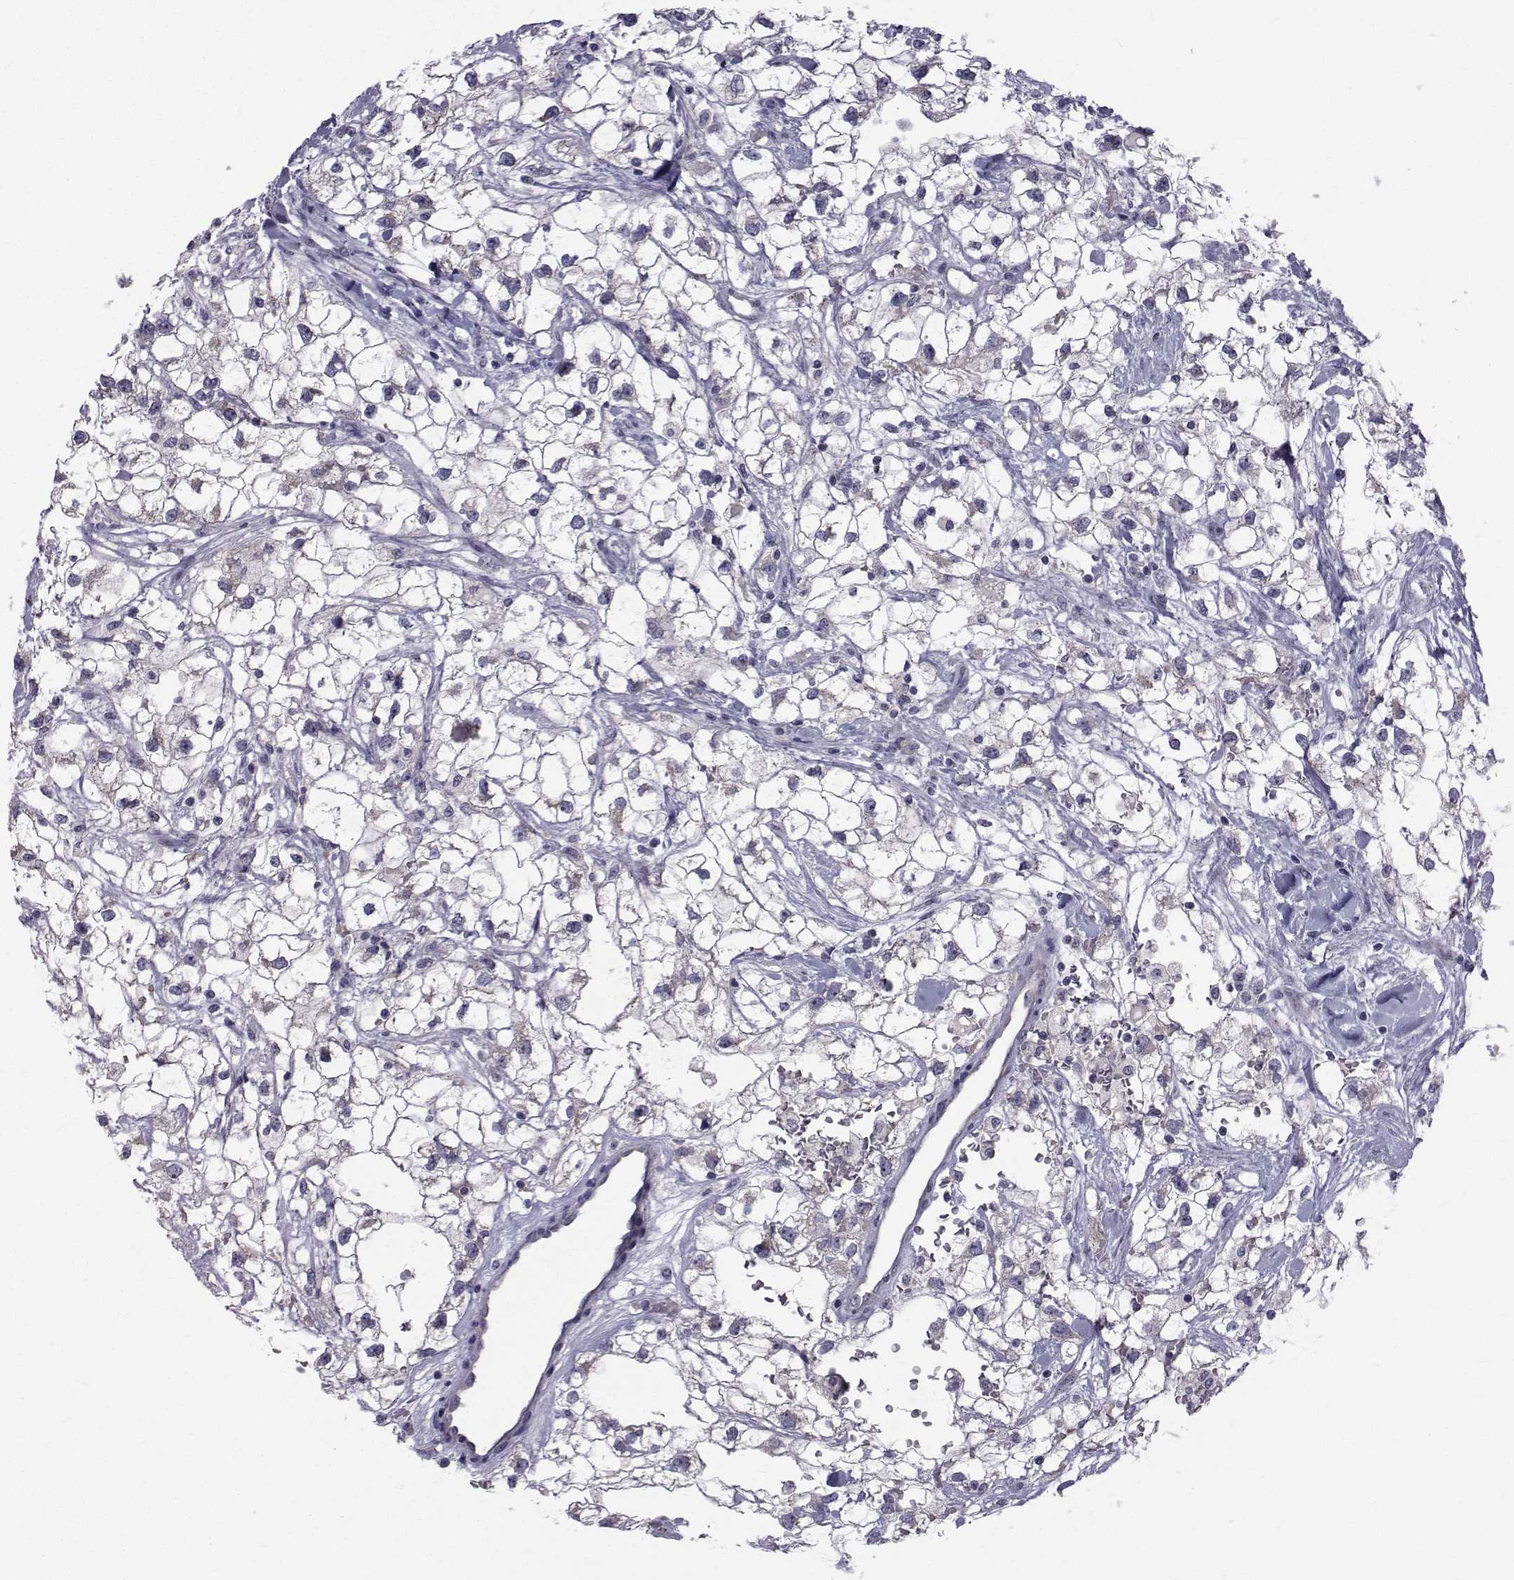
{"staining": {"intensity": "negative", "quantity": "none", "location": "none"}, "tissue": "renal cancer", "cell_type": "Tumor cells", "image_type": "cancer", "snomed": [{"axis": "morphology", "description": "Adenocarcinoma, NOS"}, {"axis": "topography", "description": "Kidney"}], "caption": "This is an immunohistochemistry photomicrograph of human renal cancer (adenocarcinoma). There is no positivity in tumor cells.", "gene": "ANGPT1", "patient": {"sex": "male", "age": 59}}